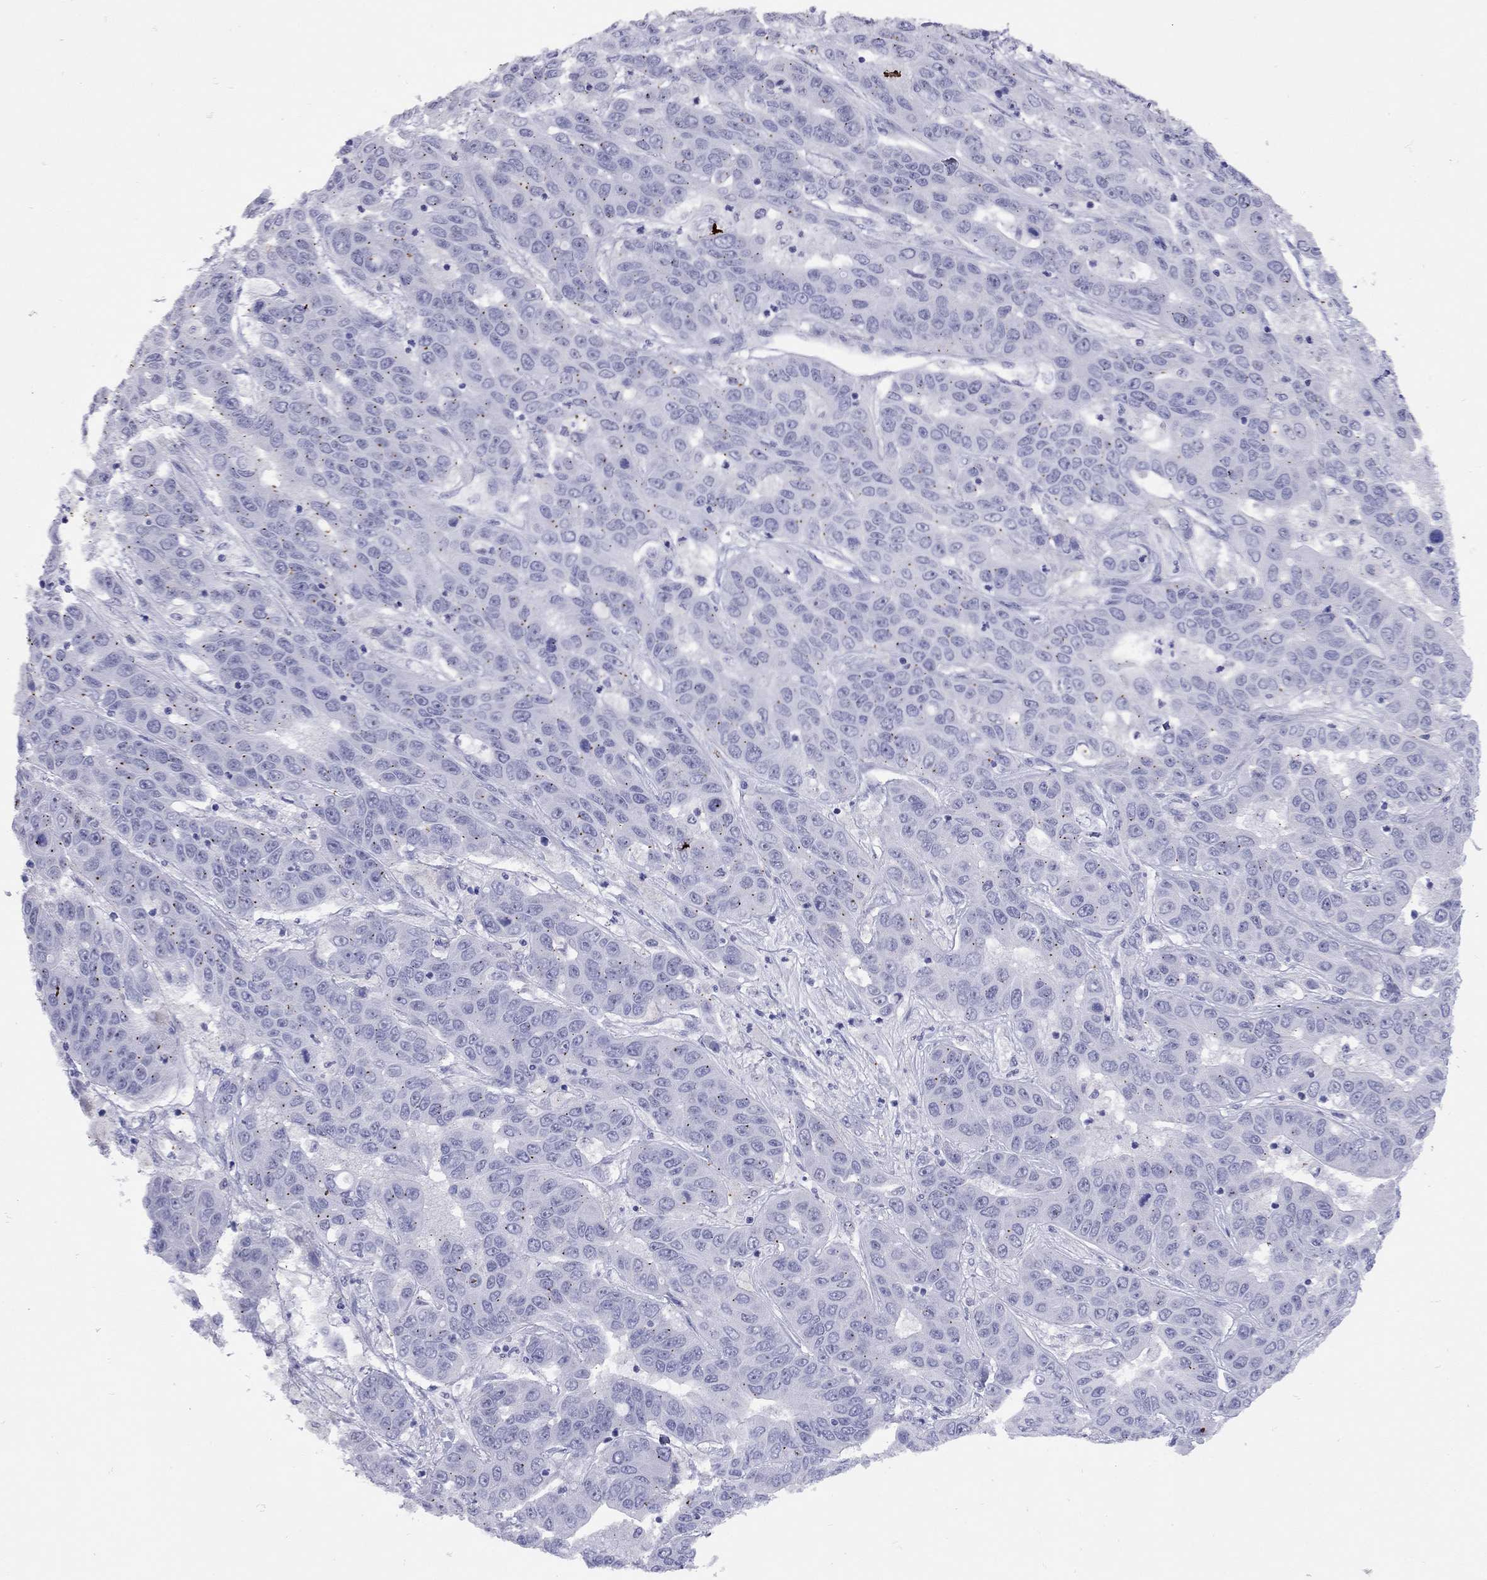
{"staining": {"intensity": "negative", "quantity": "none", "location": "none"}, "tissue": "liver cancer", "cell_type": "Tumor cells", "image_type": "cancer", "snomed": [{"axis": "morphology", "description": "Cholangiocarcinoma"}, {"axis": "topography", "description": "Liver"}], "caption": "Immunohistochemistry (IHC) of cholangiocarcinoma (liver) exhibits no staining in tumor cells. The staining is performed using DAB (3,3'-diaminobenzidine) brown chromogen with nuclei counter-stained in using hematoxylin.", "gene": "LYAR", "patient": {"sex": "female", "age": 52}}